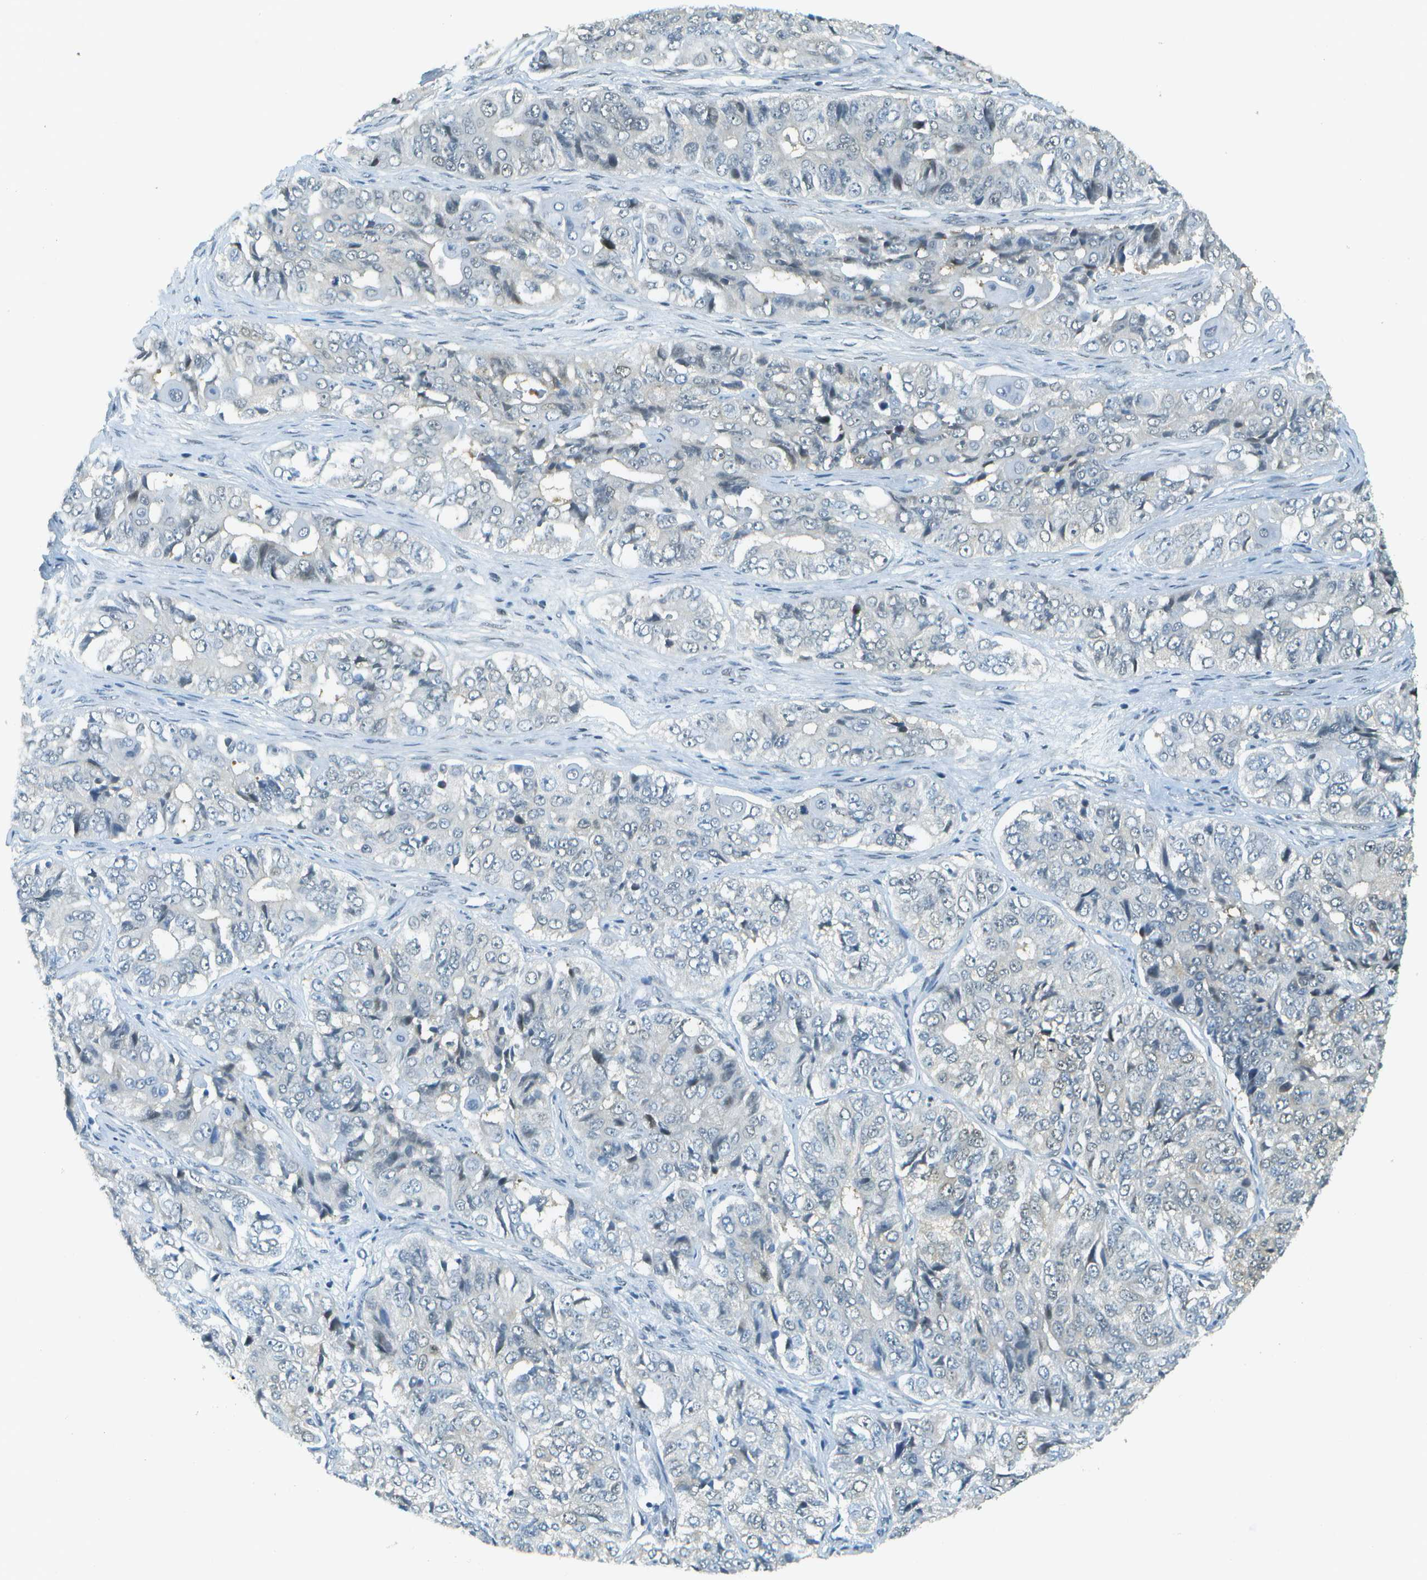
{"staining": {"intensity": "negative", "quantity": "none", "location": "none"}, "tissue": "ovarian cancer", "cell_type": "Tumor cells", "image_type": "cancer", "snomed": [{"axis": "morphology", "description": "Carcinoma, endometroid"}, {"axis": "topography", "description": "Ovary"}], "caption": "Immunohistochemistry of human ovarian cancer (endometroid carcinoma) demonstrates no staining in tumor cells. (DAB (3,3'-diaminobenzidine) IHC, high magnification).", "gene": "NEK11", "patient": {"sex": "female", "age": 51}}